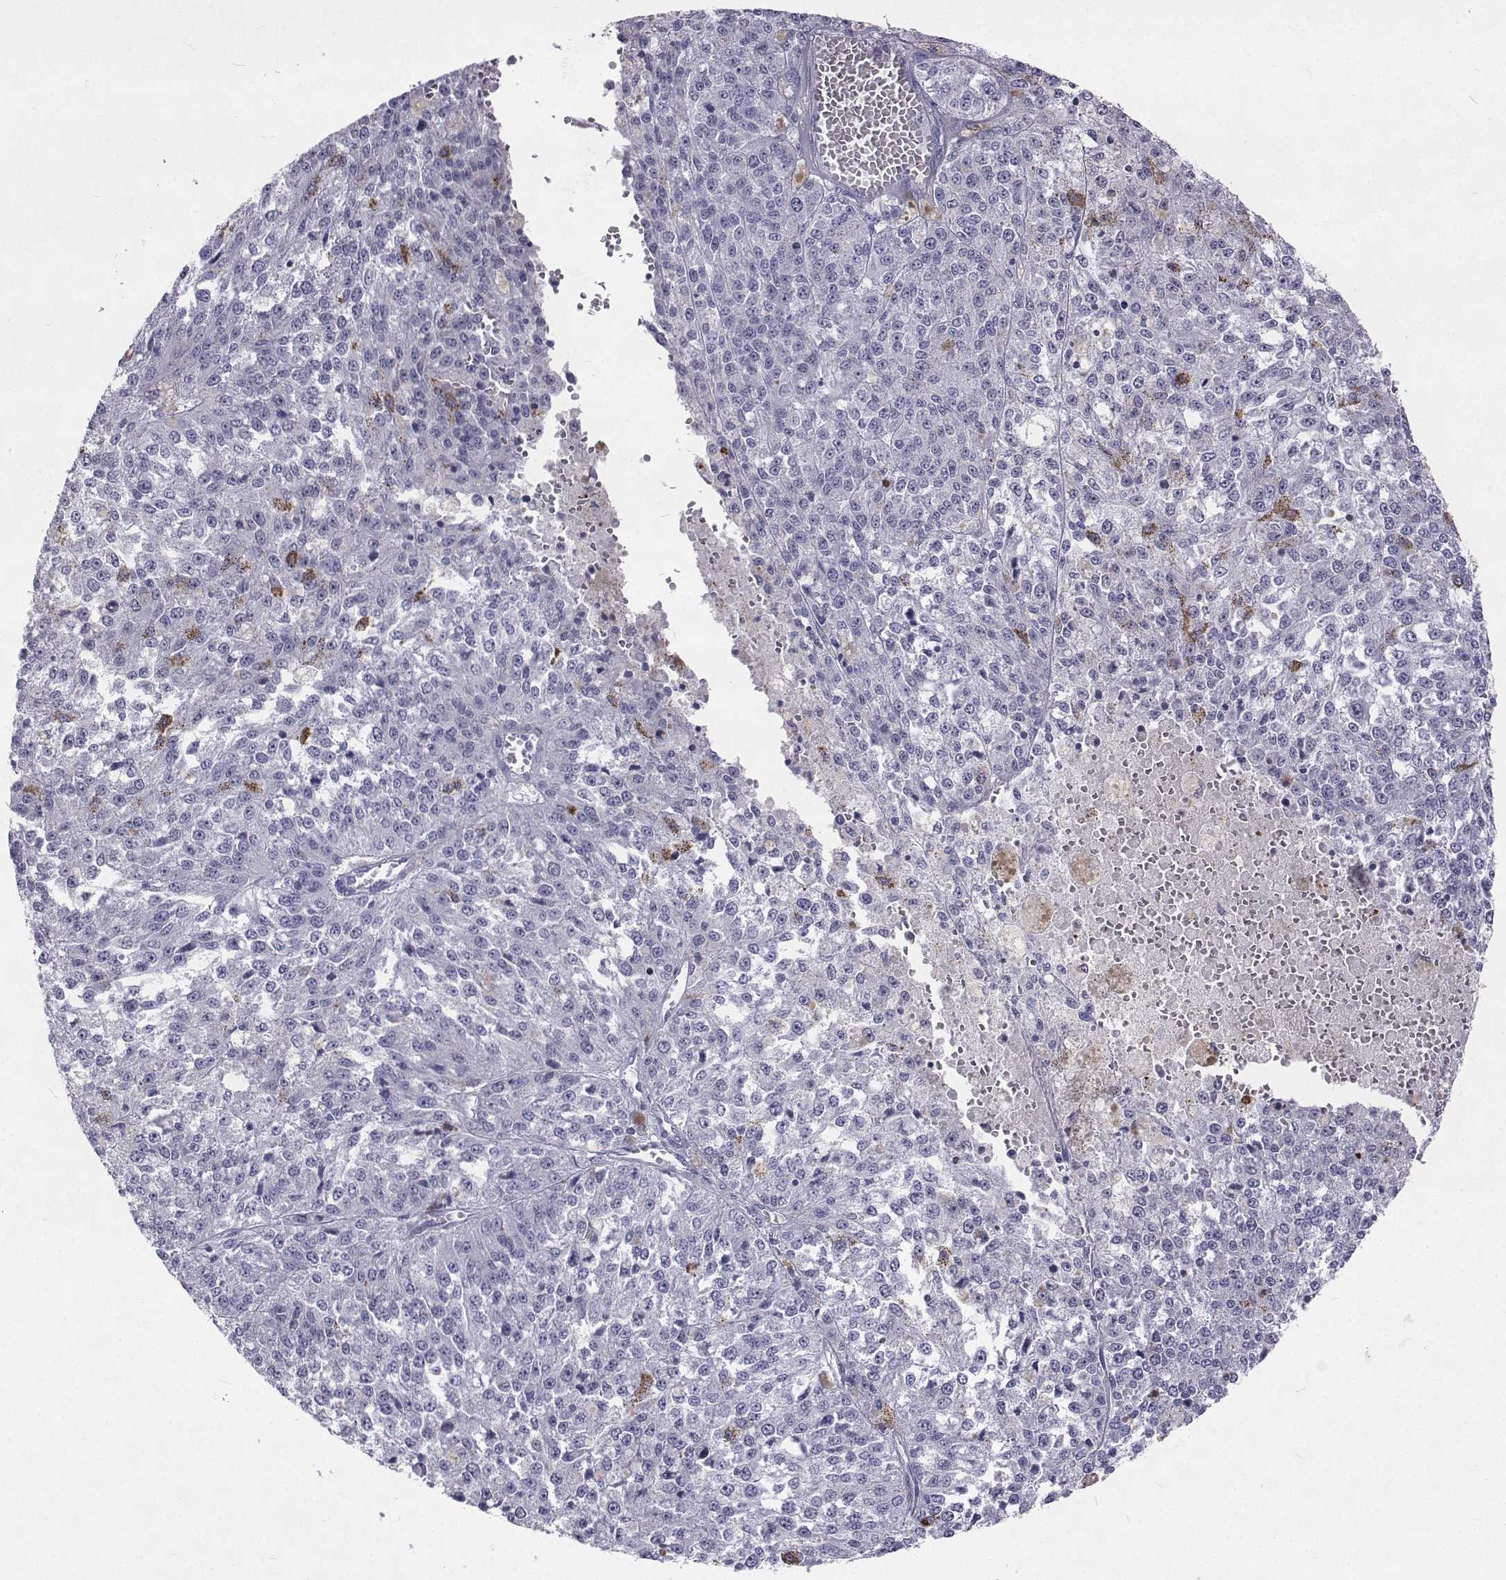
{"staining": {"intensity": "negative", "quantity": "none", "location": "none"}, "tissue": "melanoma", "cell_type": "Tumor cells", "image_type": "cancer", "snomed": [{"axis": "morphology", "description": "Malignant melanoma, Metastatic site"}, {"axis": "topography", "description": "Lymph node"}], "caption": "Tumor cells are negative for protein expression in human malignant melanoma (metastatic site).", "gene": "GALM", "patient": {"sex": "female", "age": 64}}